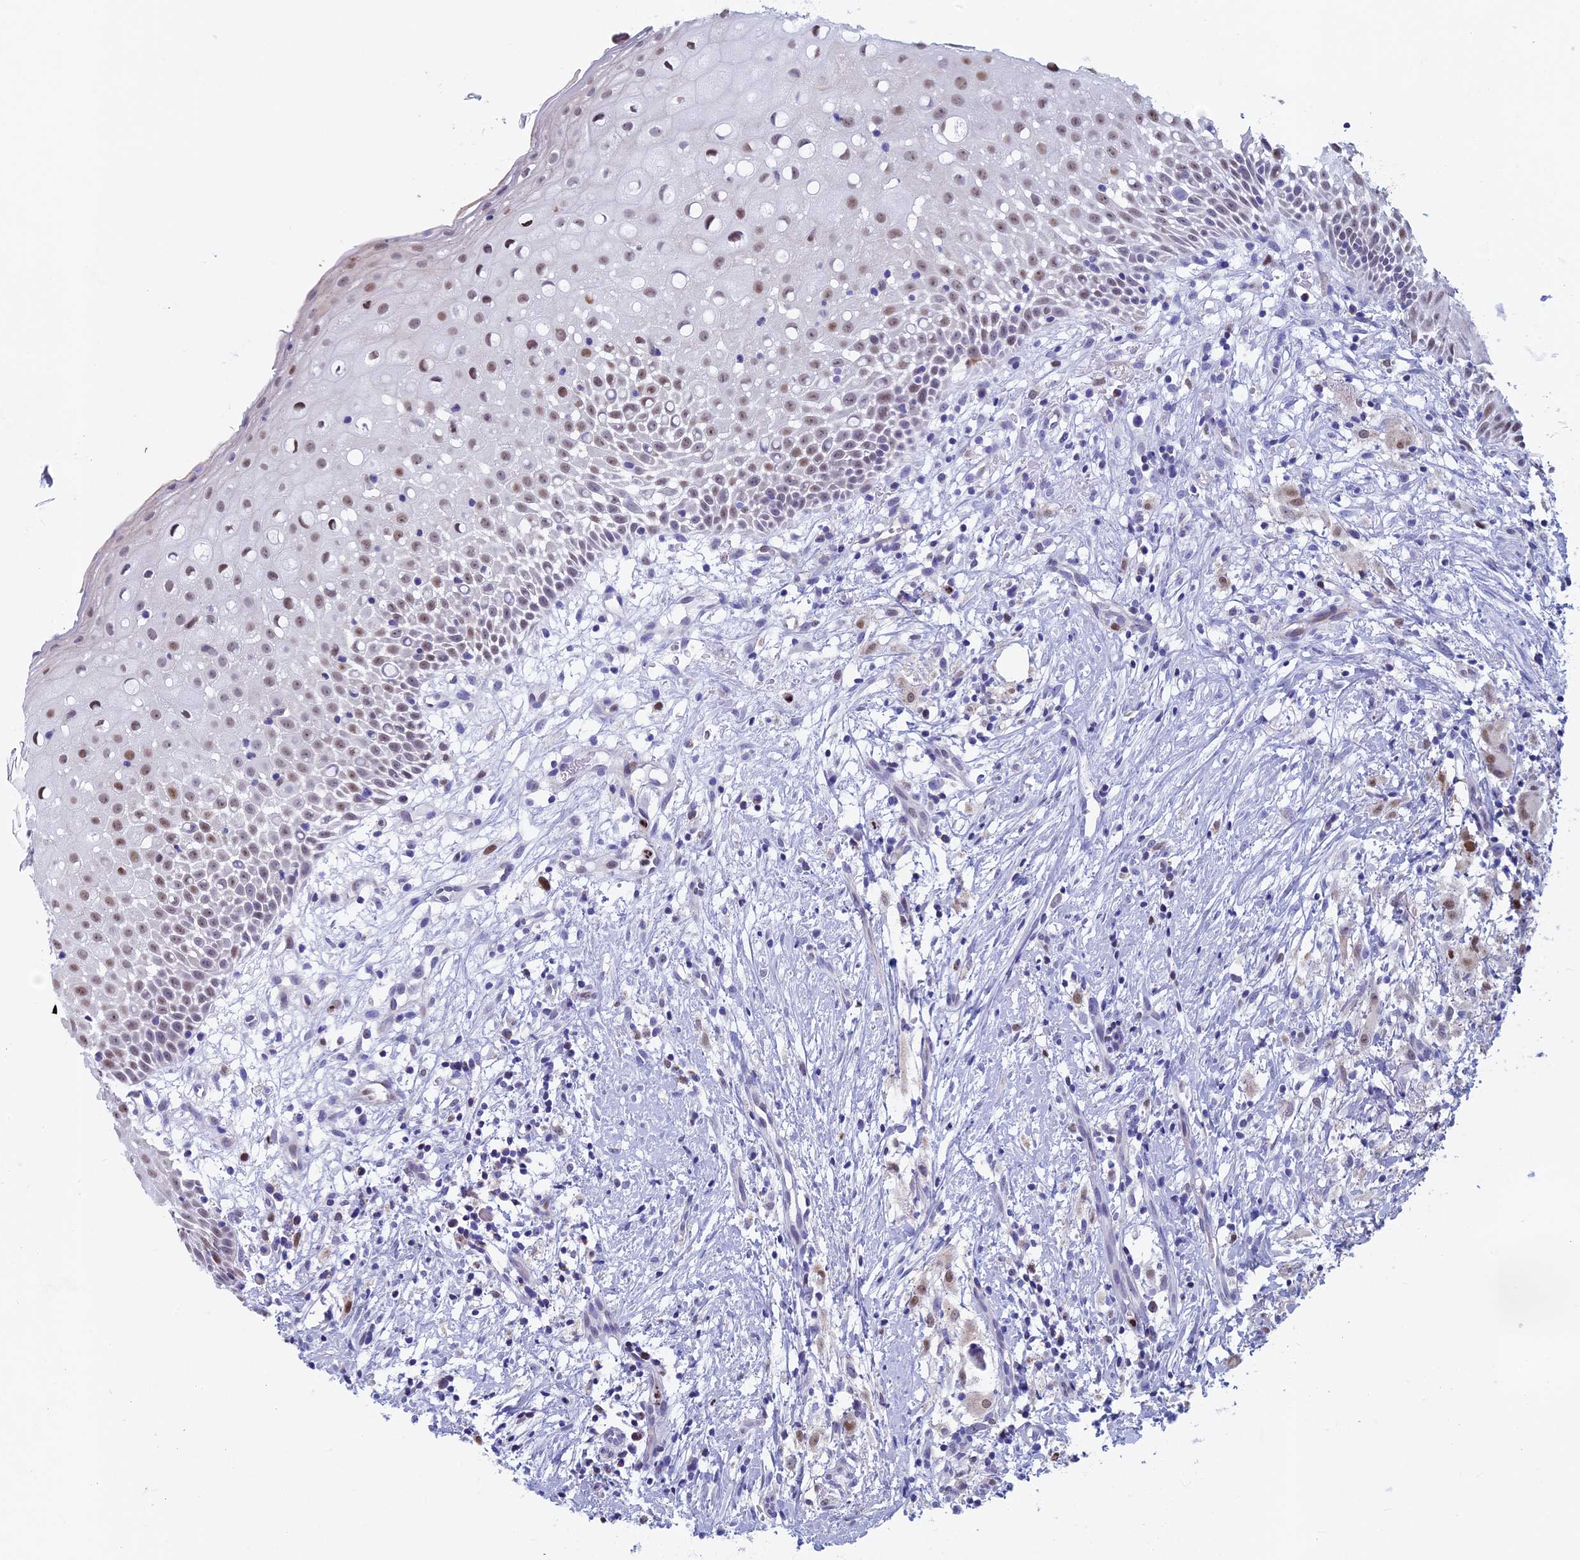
{"staining": {"intensity": "moderate", "quantity": "<25%", "location": "nuclear"}, "tissue": "oral mucosa", "cell_type": "Squamous epithelial cells", "image_type": "normal", "snomed": [{"axis": "morphology", "description": "Normal tissue, NOS"}, {"axis": "topography", "description": "Oral tissue"}], "caption": "Squamous epithelial cells demonstrate low levels of moderate nuclear positivity in about <25% of cells in normal human oral mucosa.", "gene": "ACSS1", "patient": {"sex": "female", "age": 69}}